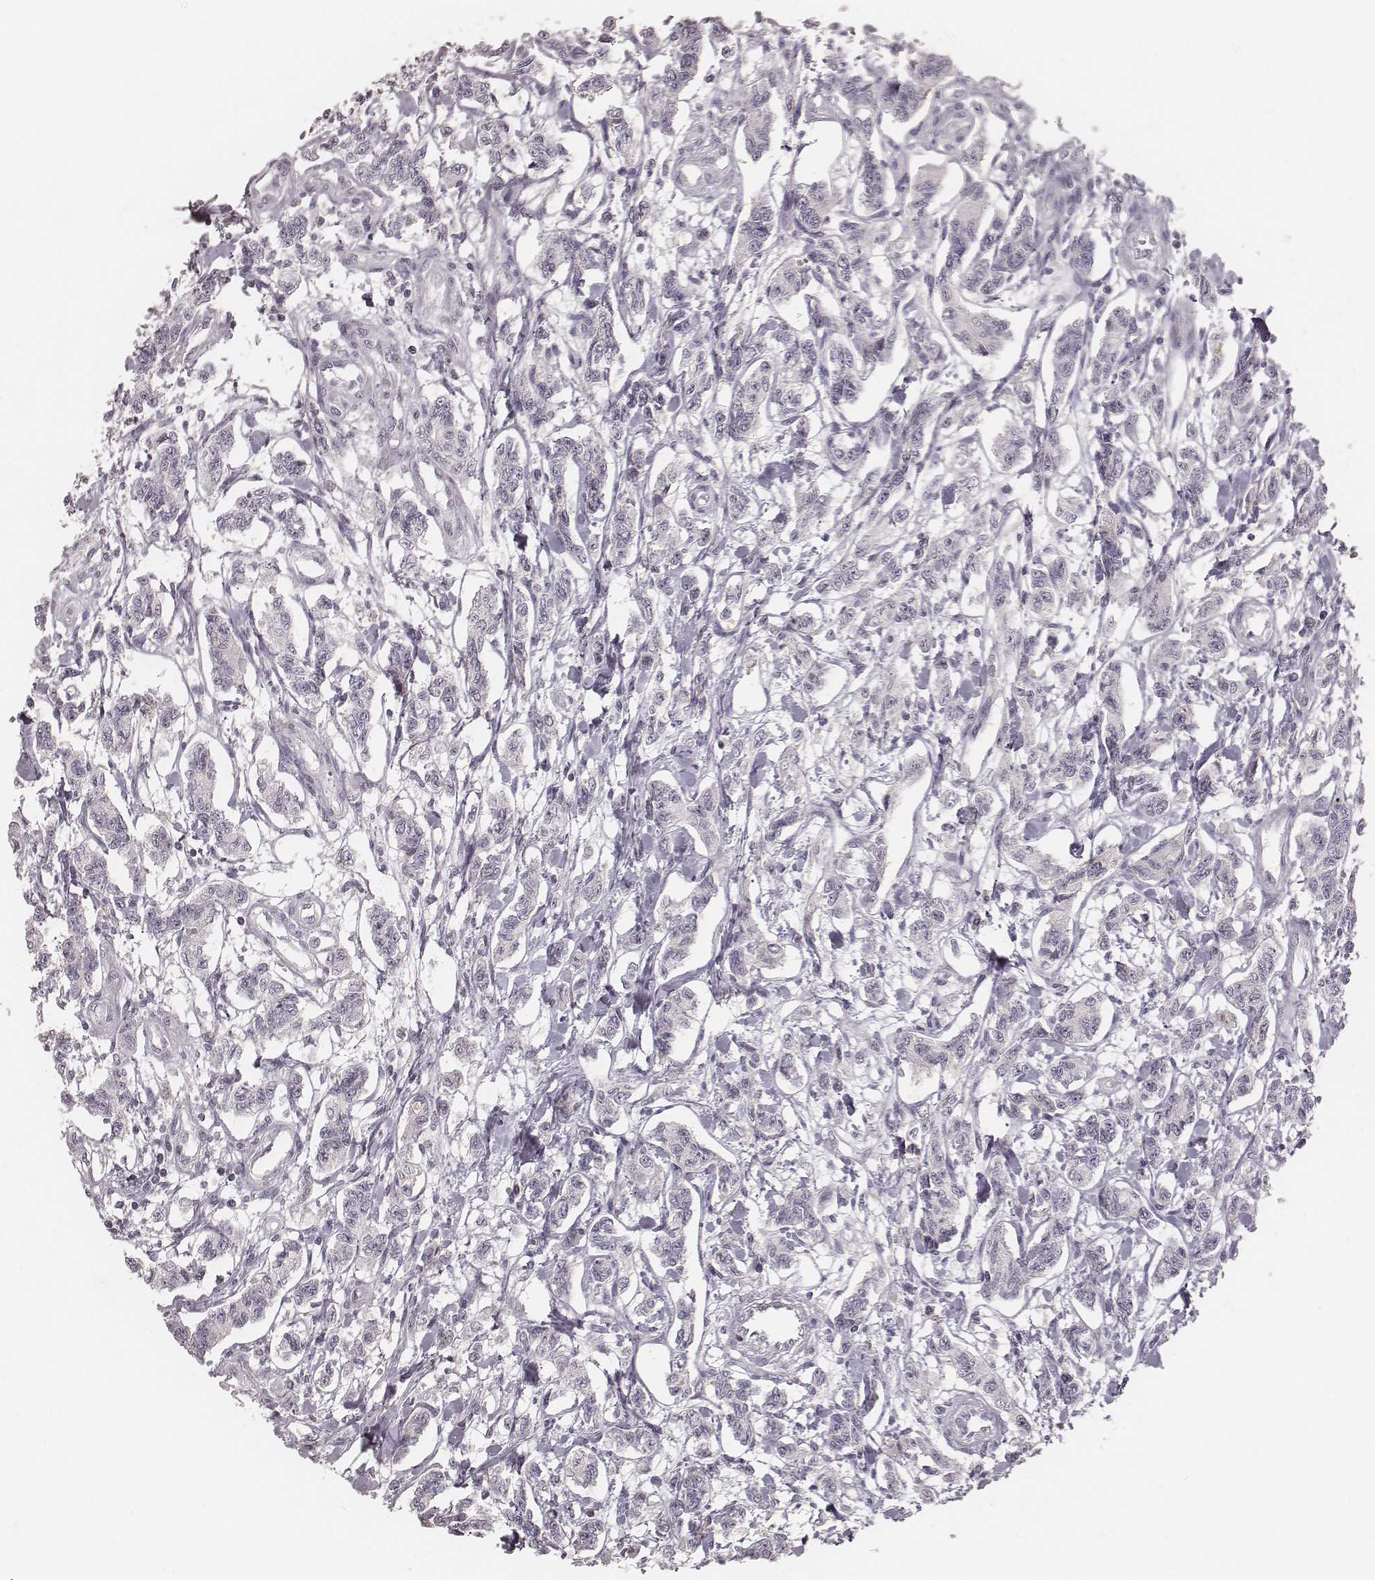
{"staining": {"intensity": "negative", "quantity": "none", "location": "none"}, "tissue": "carcinoid", "cell_type": "Tumor cells", "image_type": "cancer", "snomed": [{"axis": "morphology", "description": "Carcinoid, malignant, NOS"}, {"axis": "topography", "description": "Kidney"}], "caption": "IHC of carcinoid (malignant) demonstrates no positivity in tumor cells.", "gene": "MADCAM1", "patient": {"sex": "female", "age": 41}}